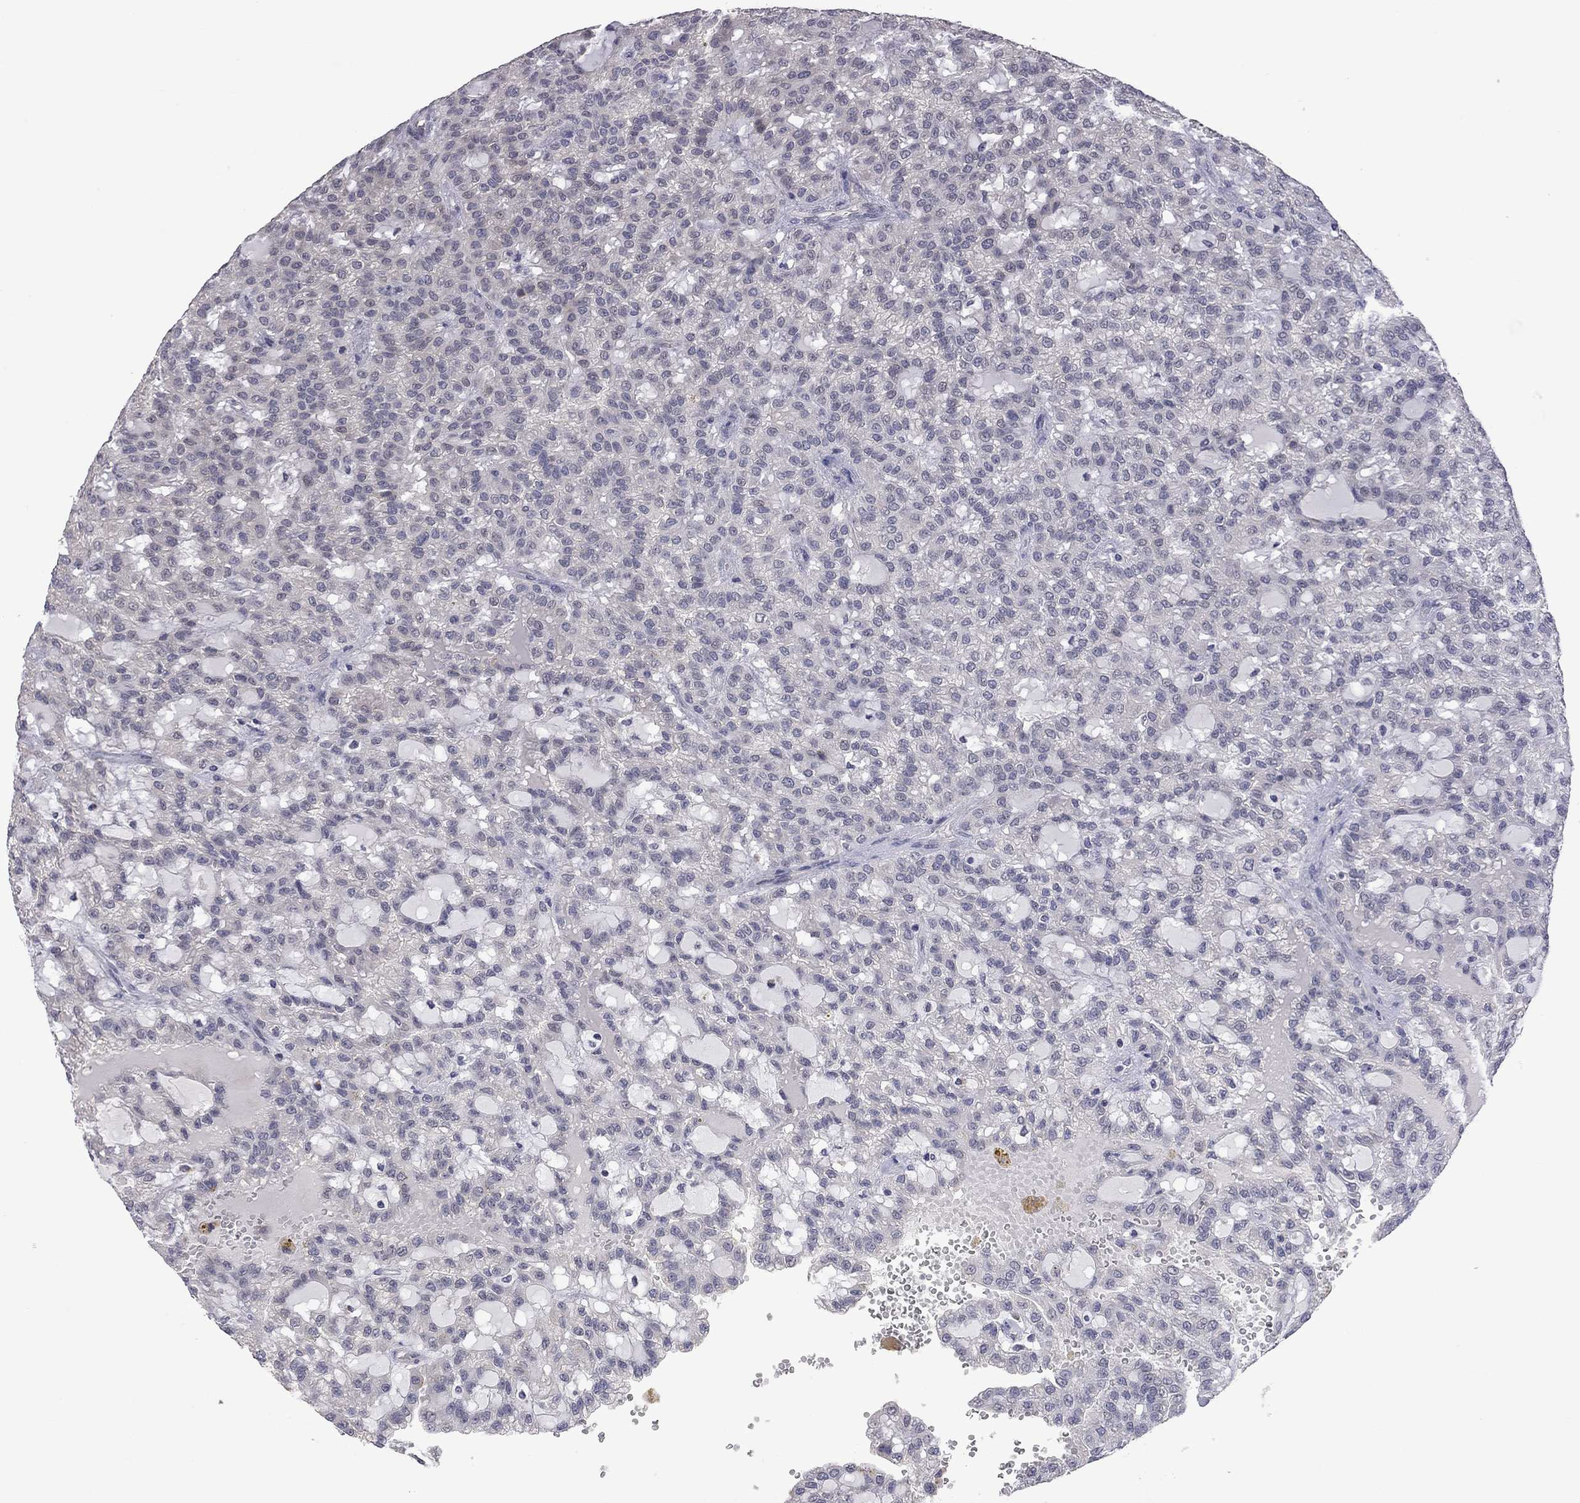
{"staining": {"intensity": "negative", "quantity": "none", "location": "none"}, "tissue": "renal cancer", "cell_type": "Tumor cells", "image_type": "cancer", "snomed": [{"axis": "morphology", "description": "Adenocarcinoma, NOS"}, {"axis": "topography", "description": "Kidney"}], "caption": "This micrograph is of adenocarcinoma (renal) stained with immunohistochemistry to label a protein in brown with the nuclei are counter-stained blue. There is no positivity in tumor cells.", "gene": "FABP12", "patient": {"sex": "male", "age": 63}}